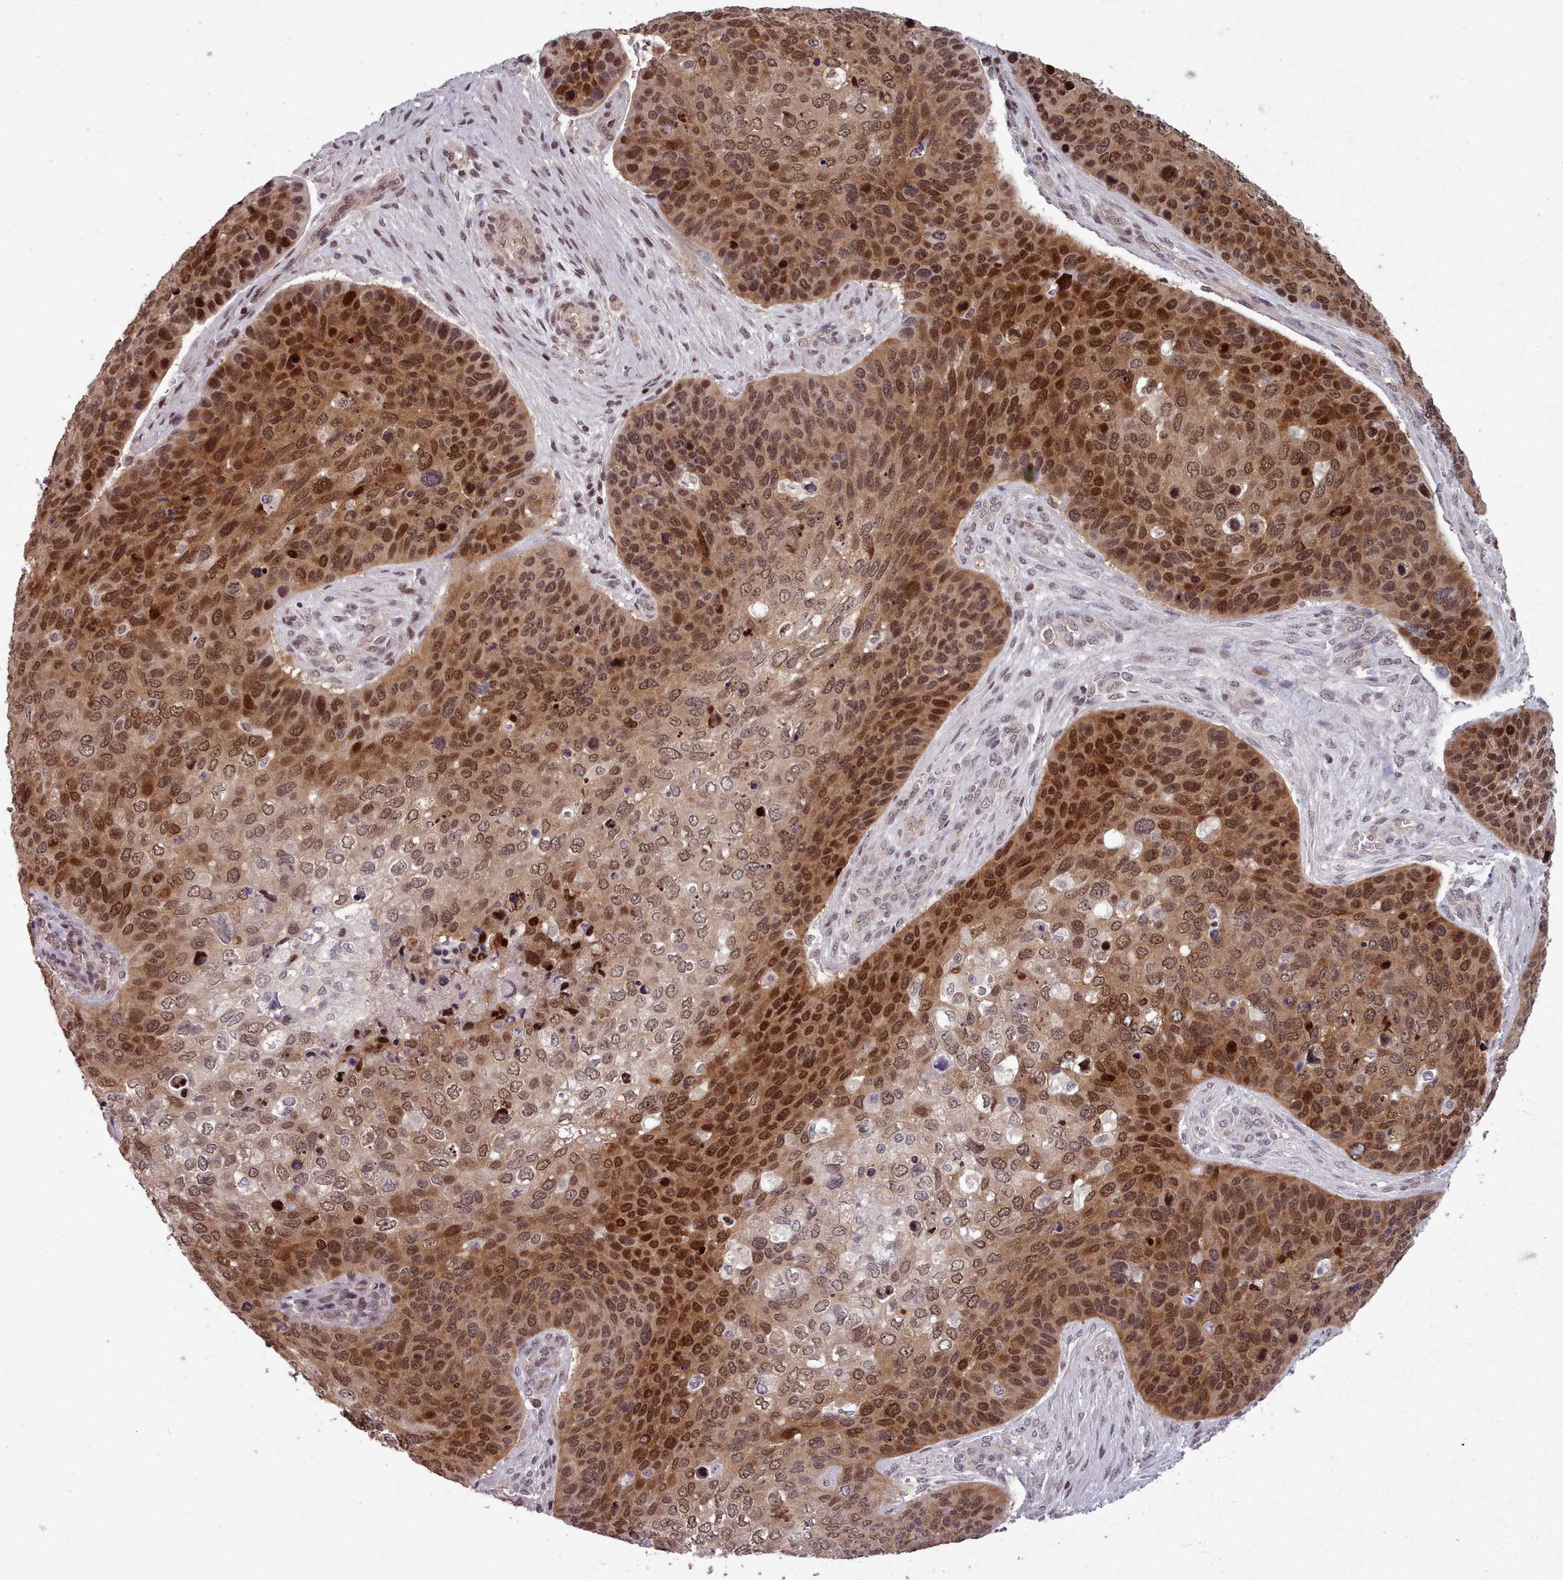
{"staining": {"intensity": "moderate", "quantity": ">75%", "location": "cytoplasmic/membranous,nuclear"}, "tissue": "skin cancer", "cell_type": "Tumor cells", "image_type": "cancer", "snomed": [{"axis": "morphology", "description": "Basal cell carcinoma"}, {"axis": "topography", "description": "Skin"}], "caption": "Tumor cells show medium levels of moderate cytoplasmic/membranous and nuclear staining in approximately >75% of cells in human skin cancer (basal cell carcinoma).", "gene": "ENSA", "patient": {"sex": "female", "age": 74}}